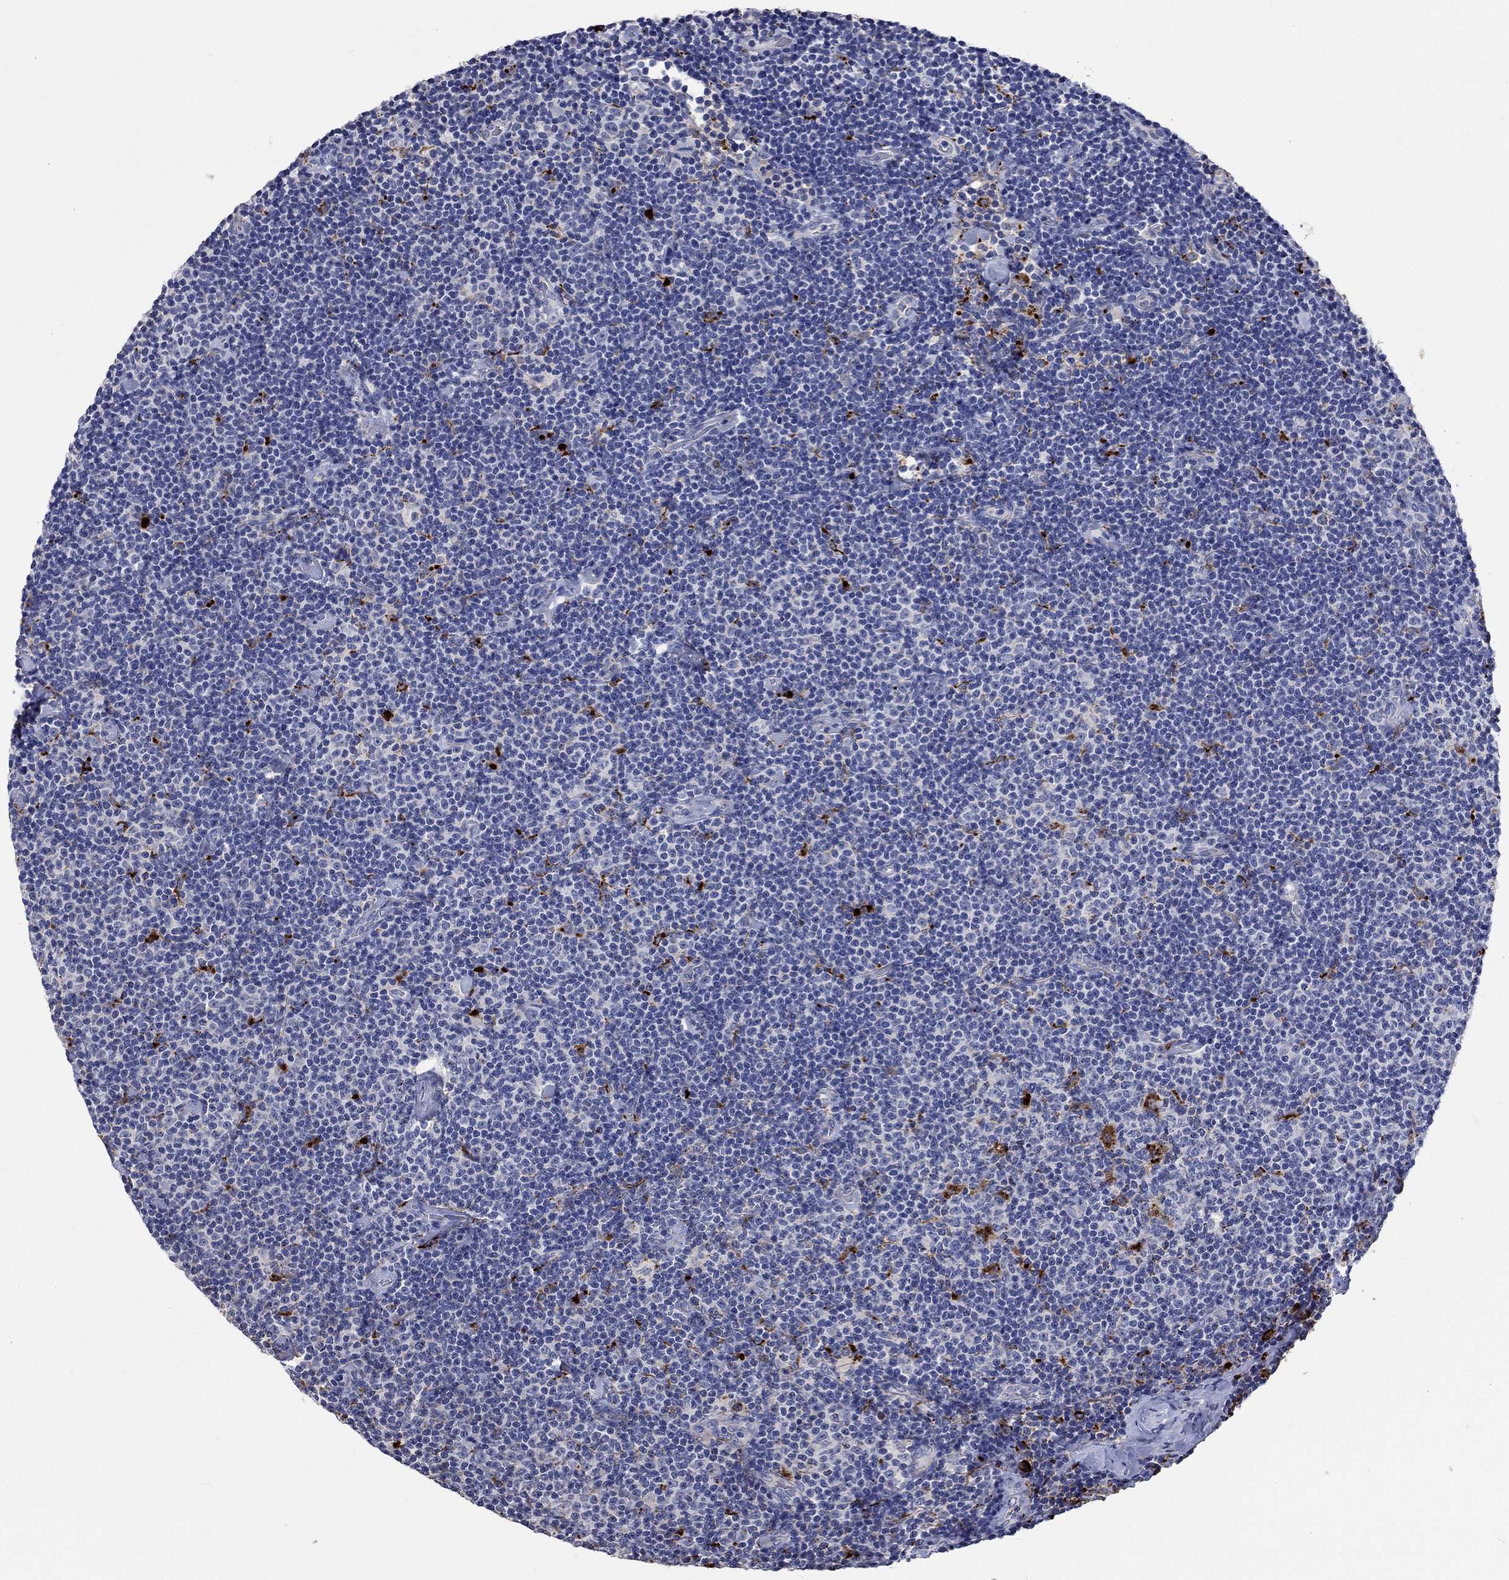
{"staining": {"intensity": "strong", "quantity": "<25%", "location": "cytoplasmic/membranous"}, "tissue": "lymphoma", "cell_type": "Tumor cells", "image_type": "cancer", "snomed": [{"axis": "morphology", "description": "Malignant lymphoma, non-Hodgkin's type, Low grade"}, {"axis": "topography", "description": "Lymph node"}], "caption": "IHC (DAB (3,3'-diaminobenzidine)) staining of human malignant lymphoma, non-Hodgkin's type (low-grade) demonstrates strong cytoplasmic/membranous protein staining in approximately <25% of tumor cells. The staining was performed using DAB, with brown indicating positive protein expression. Nuclei are stained blue with hematoxylin.", "gene": "CTSB", "patient": {"sex": "male", "age": 81}}